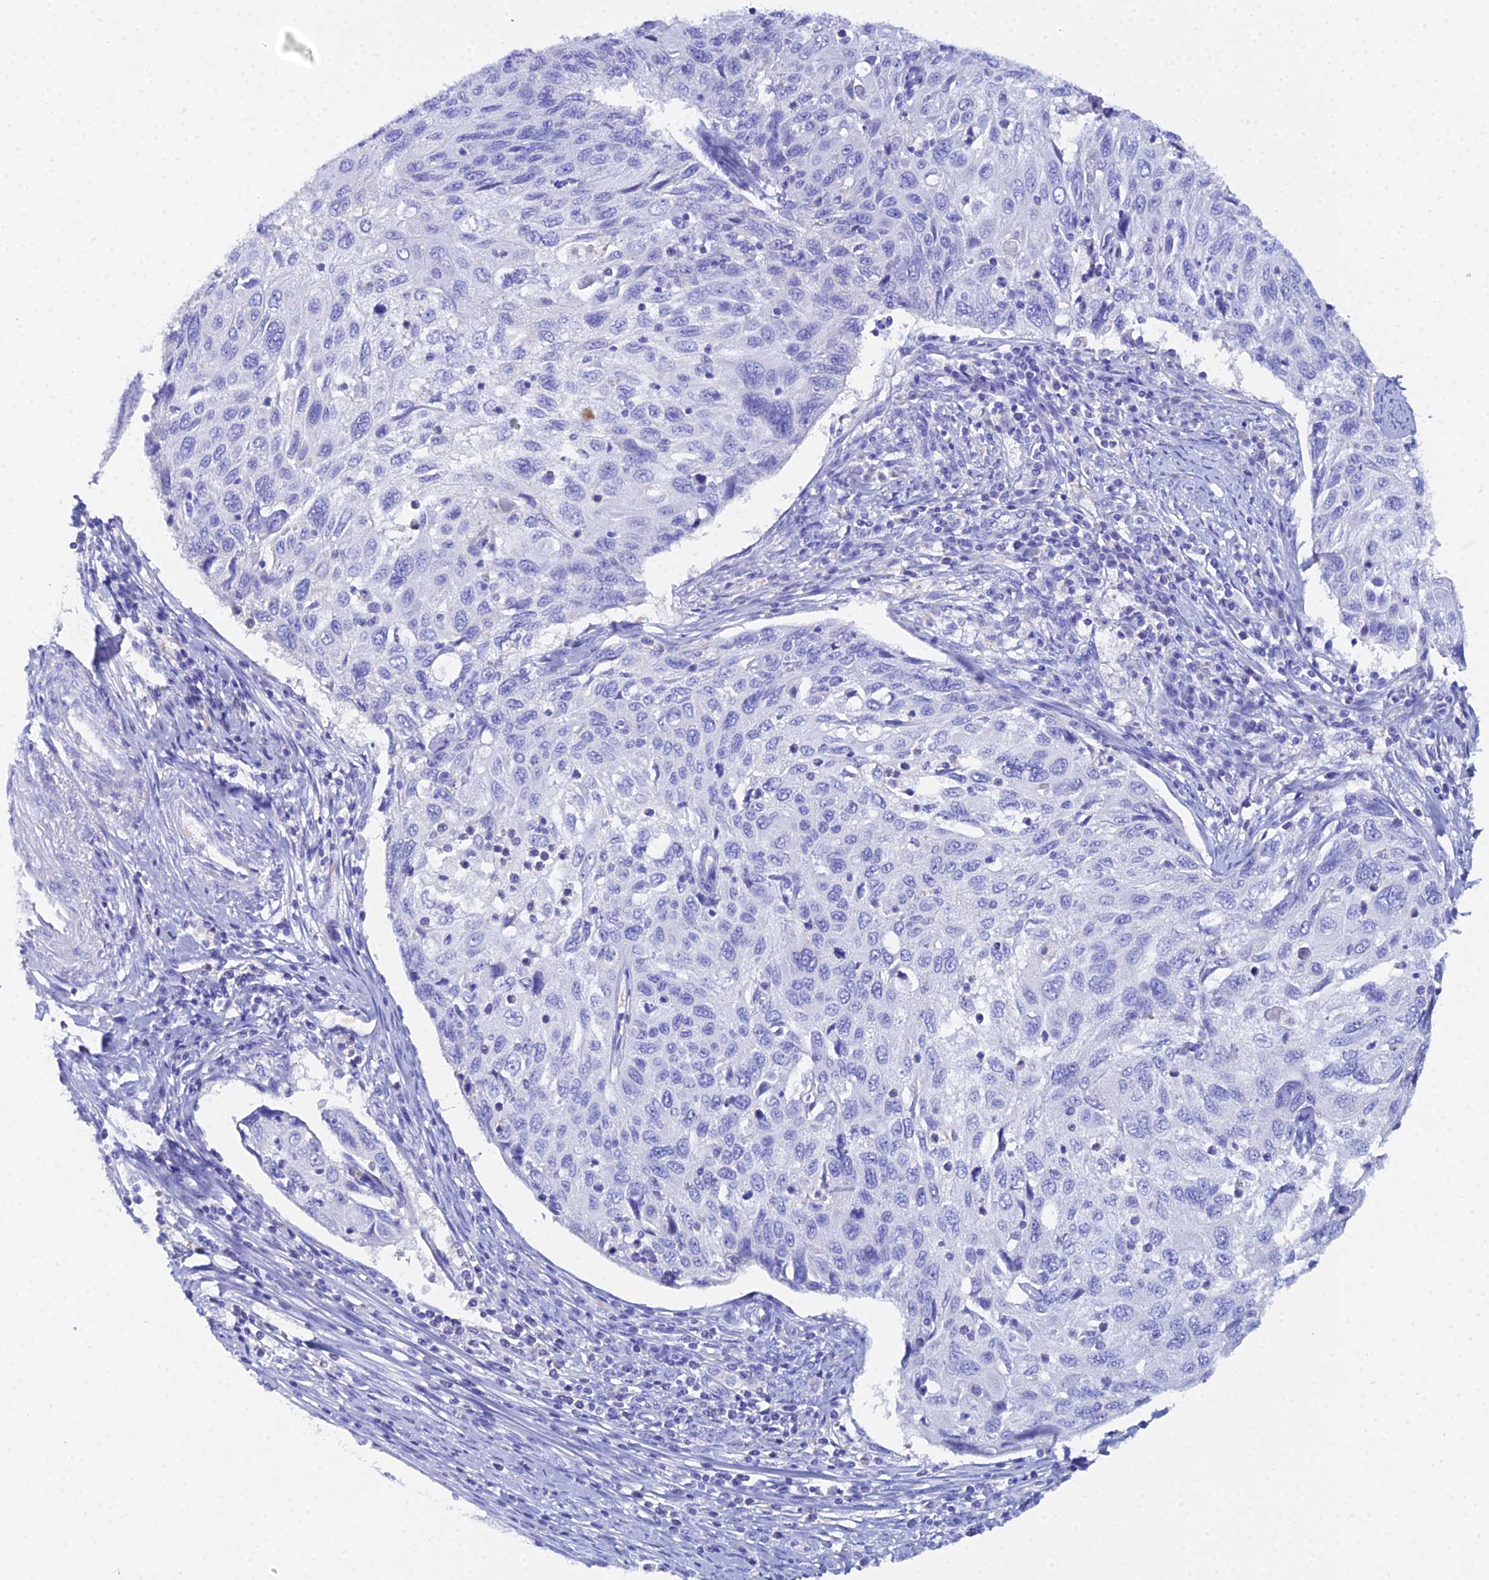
{"staining": {"intensity": "negative", "quantity": "none", "location": "none"}, "tissue": "cervical cancer", "cell_type": "Tumor cells", "image_type": "cancer", "snomed": [{"axis": "morphology", "description": "Squamous cell carcinoma, NOS"}, {"axis": "topography", "description": "Cervix"}], "caption": "The image shows no significant positivity in tumor cells of squamous cell carcinoma (cervical).", "gene": "CELA3A", "patient": {"sex": "female", "age": 70}}